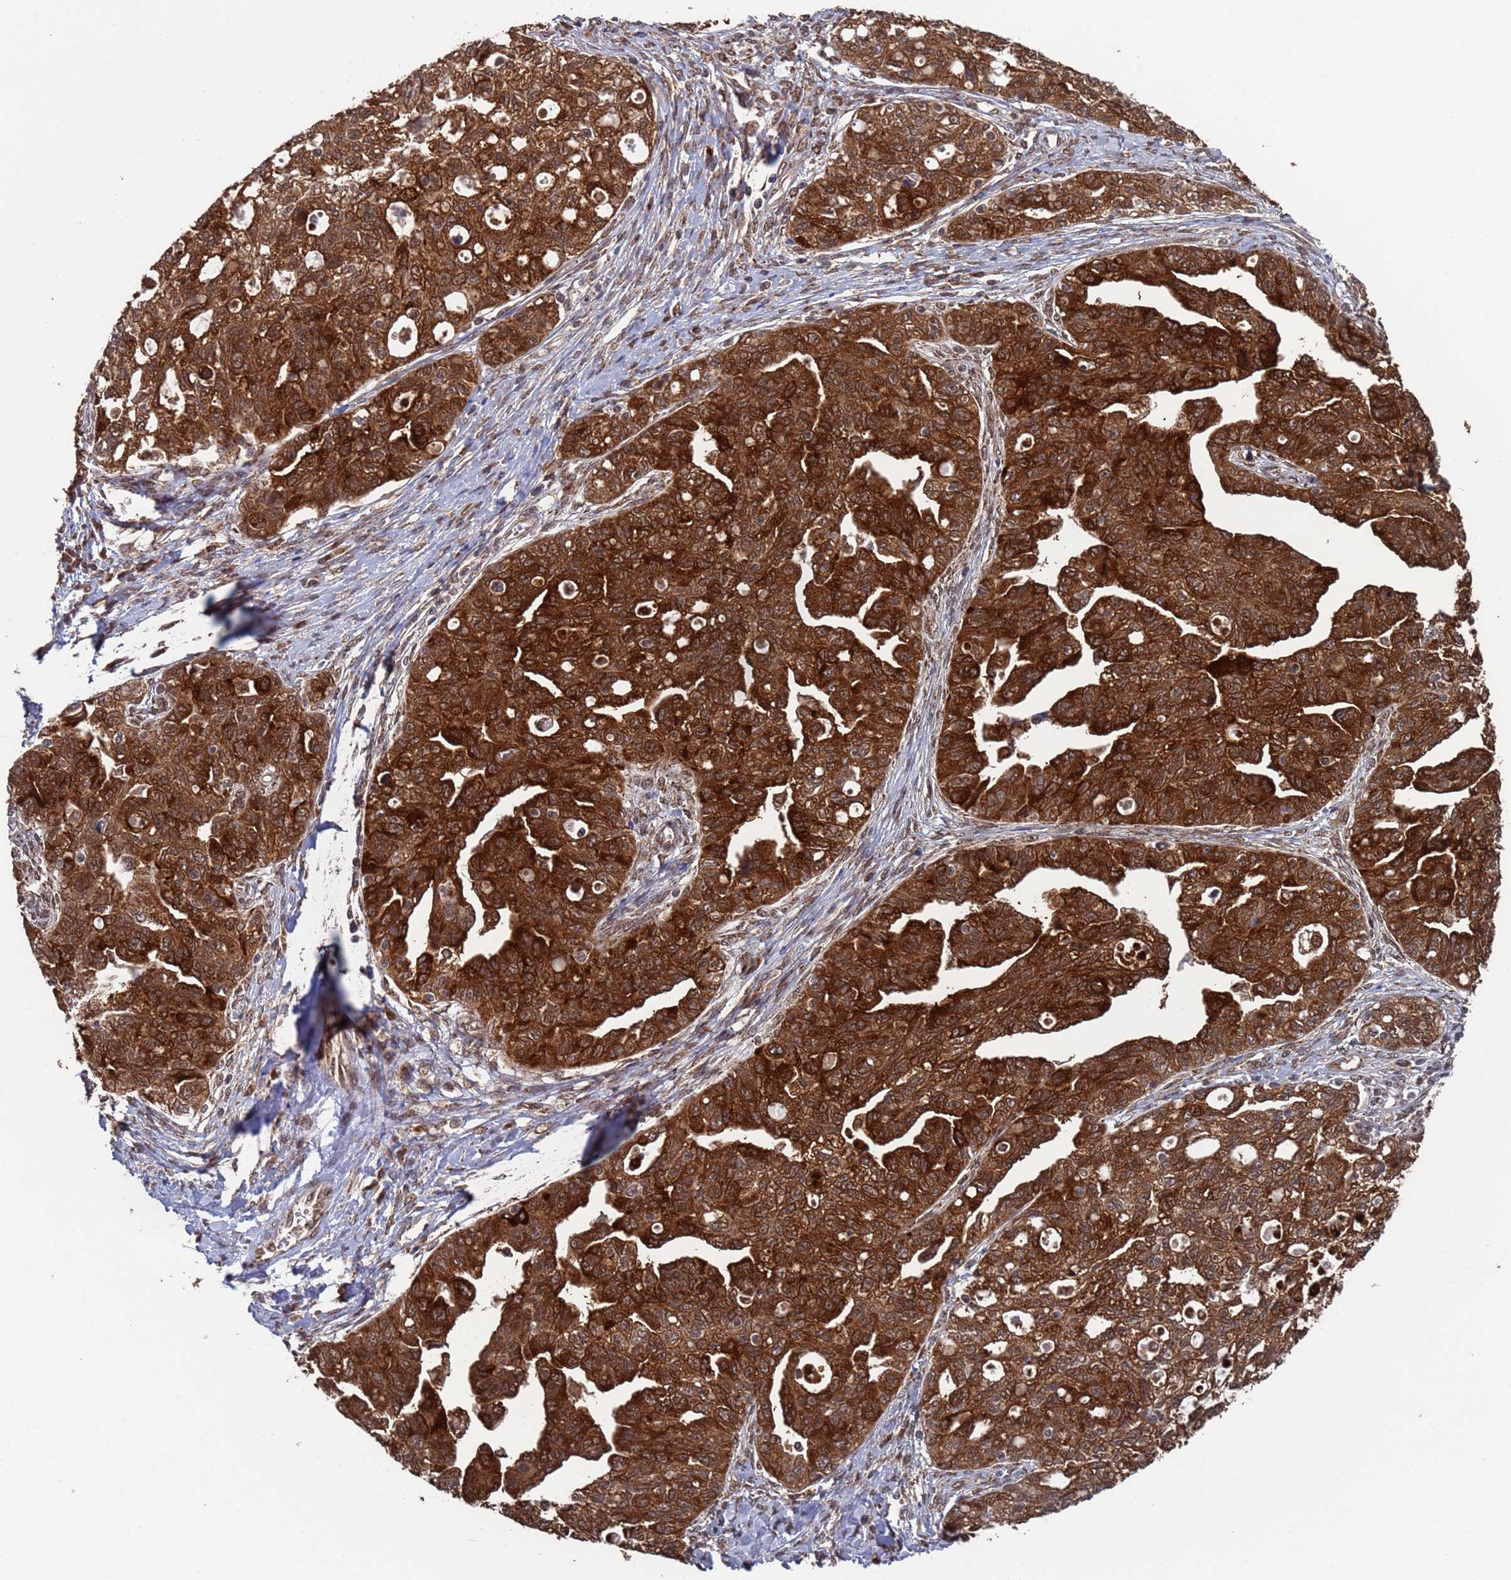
{"staining": {"intensity": "strong", "quantity": ">75%", "location": "cytoplasmic/membranous"}, "tissue": "ovarian cancer", "cell_type": "Tumor cells", "image_type": "cancer", "snomed": [{"axis": "morphology", "description": "Carcinoma, NOS"}, {"axis": "morphology", "description": "Cystadenocarcinoma, serous, NOS"}, {"axis": "topography", "description": "Ovary"}], "caption": "Immunohistochemical staining of ovarian serous cystadenocarcinoma demonstrates high levels of strong cytoplasmic/membranous positivity in approximately >75% of tumor cells.", "gene": "FUBP3", "patient": {"sex": "female", "age": 69}}